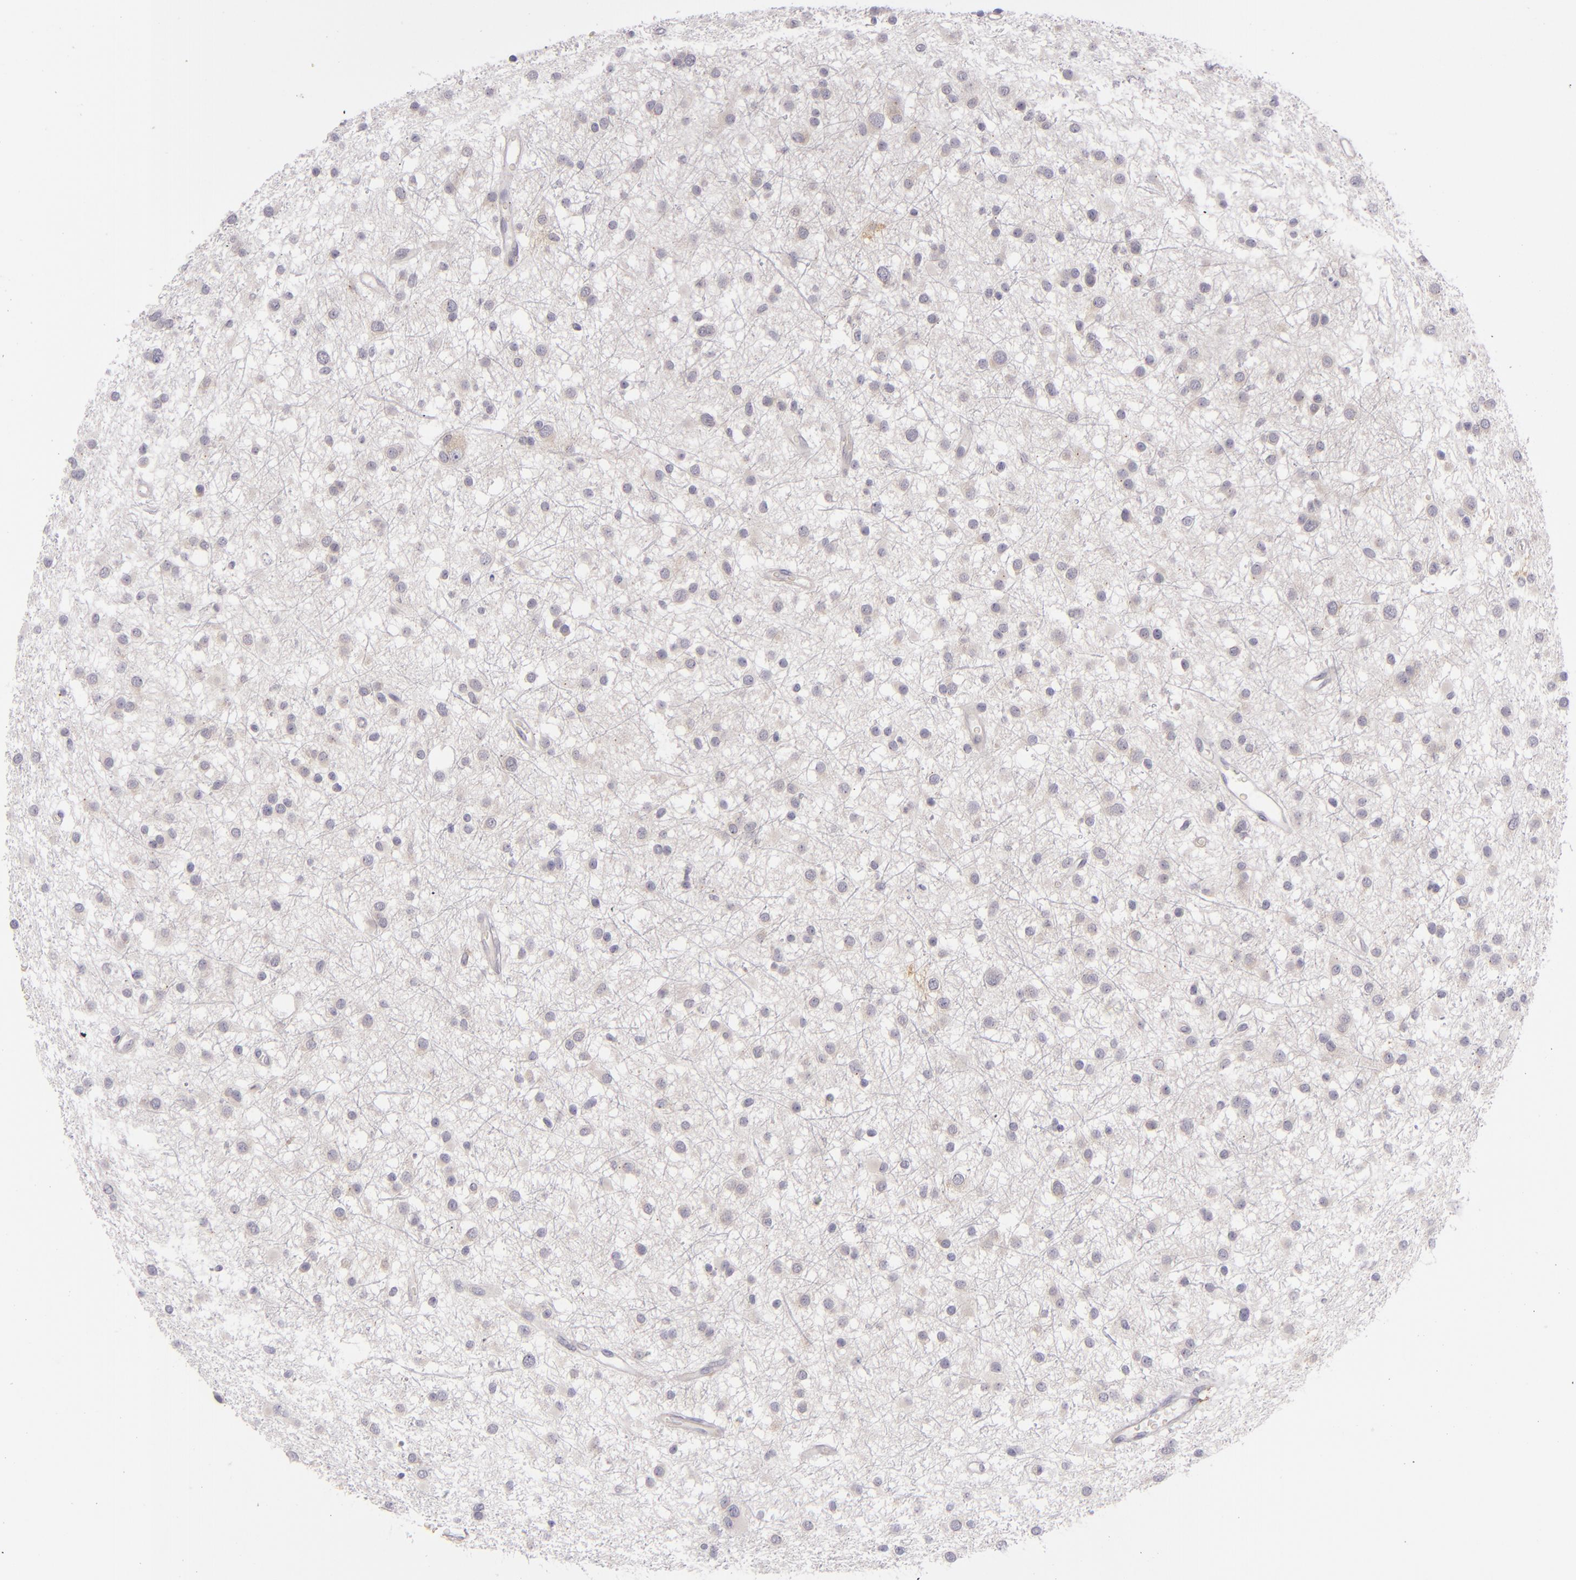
{"staining": {"intensity": "negative", "quantity": "none", "location": "none"}, "tissue": "glioma", "cell_type": "Tumor cells", "image_type": "cancer", "snomed": [{"axis": "morphology", "description": "Glioma, malignant, Low grade"}, {"axis": "topography", "description": "Brain"}], "caption": "A high-resolution image shows IHC staining of malignant glioma (low-grade), which demonstrates no significant expression in tumor cells. The staining was performed using DAB to visualize the protein expression in brown, while the nuclei were stained in blue with hematoxylin (Magnification: 20x).", "gene": "CD83", "patient": {"sex": "female", "age": 36}}